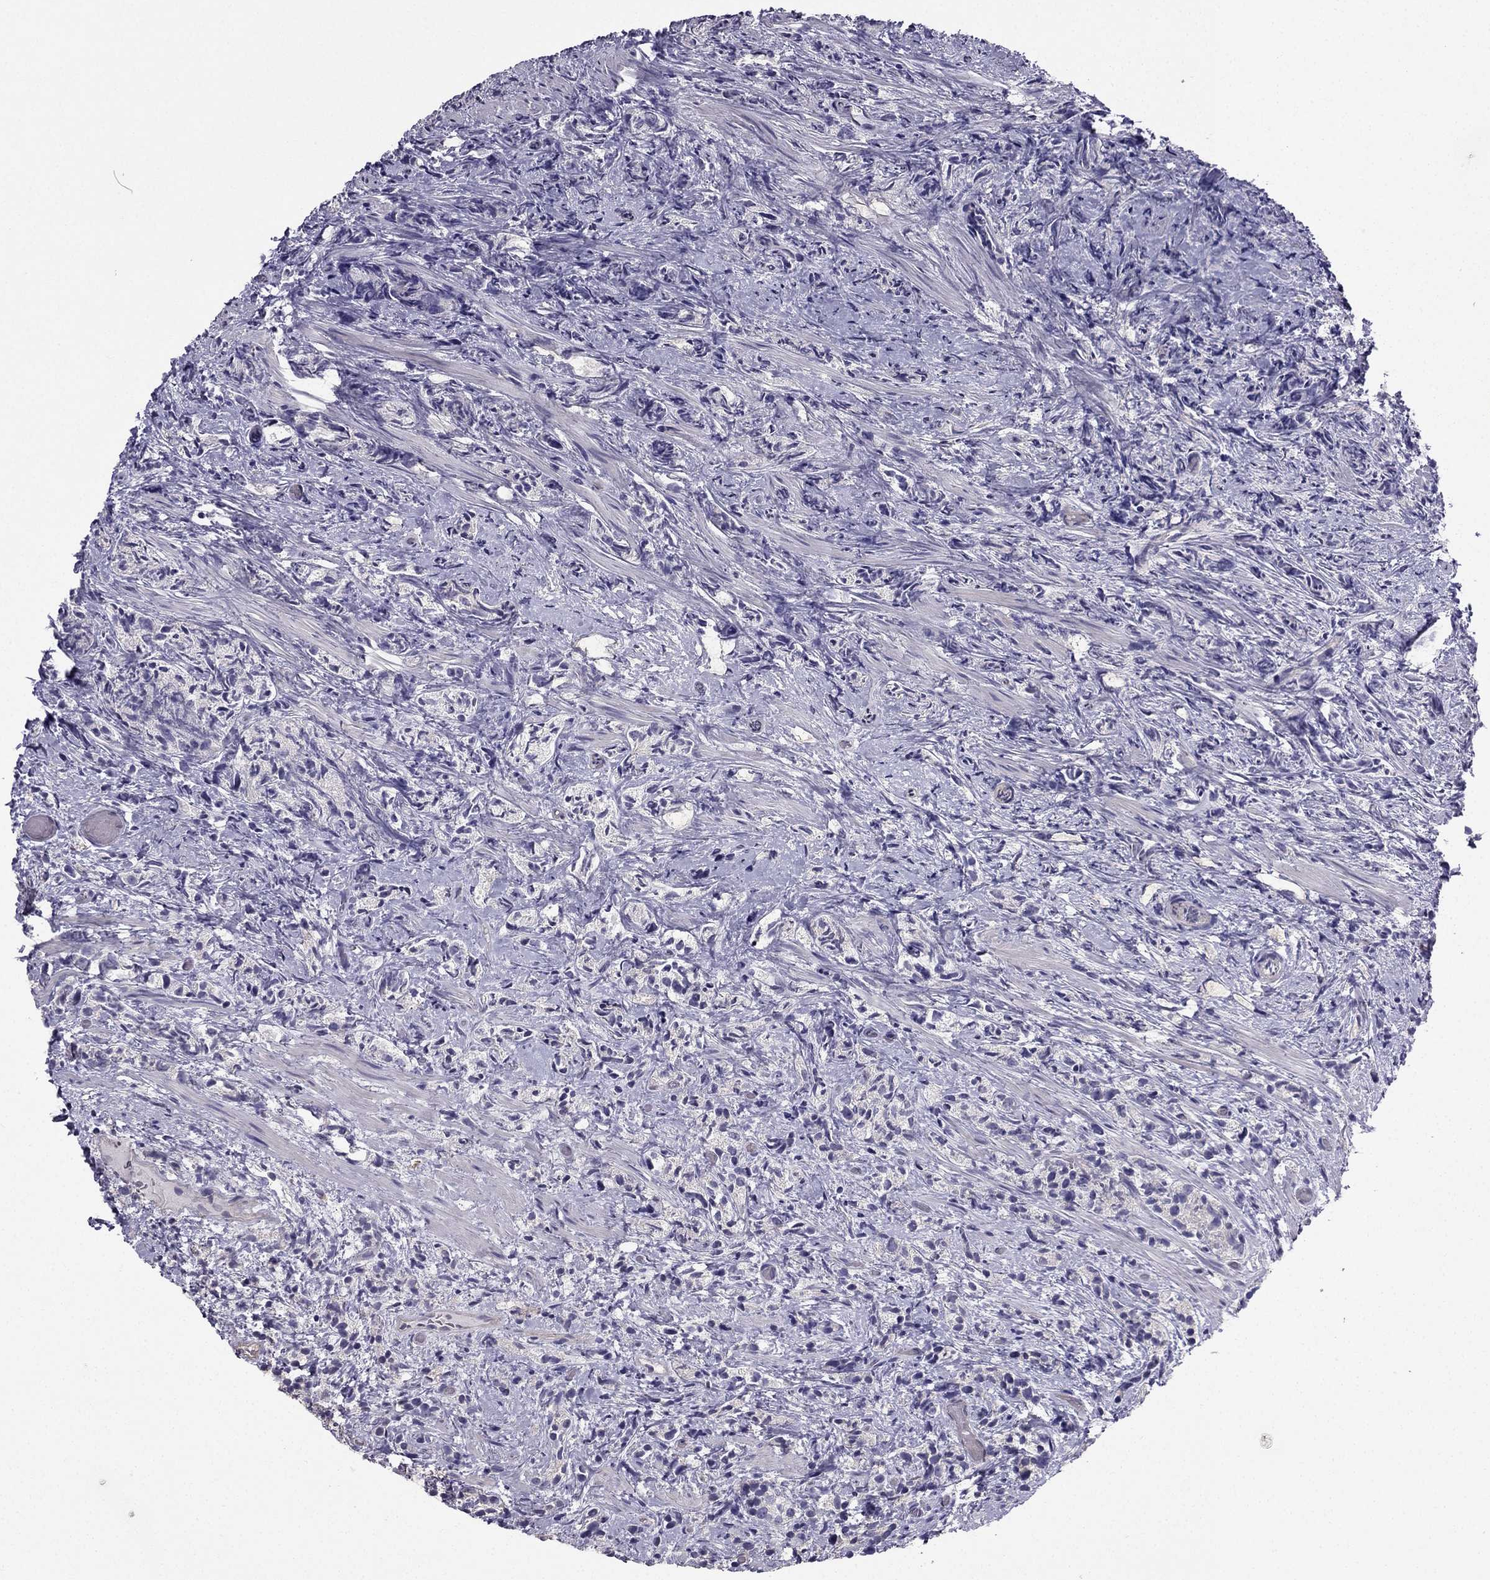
{"staining": {"intensity": "negative", "quantity": "none", "location": "none"}, "tissue": "prostate cancer", "cell_type": "Tumor cells", "image_type": "cancer", "snomed": [{"axis": "morphology", "description": "Adenocarcinoma, High grade"}, {"axis": "topography", "description": "Prostate"}], "caption": "Prostate cancer (high-grade adenocarcinoma) was stained to show a protein in brown. There is no significant staining in tumor cells.", "gene": "ENOX1", "patient": {"sex": "male", "age": 53}}